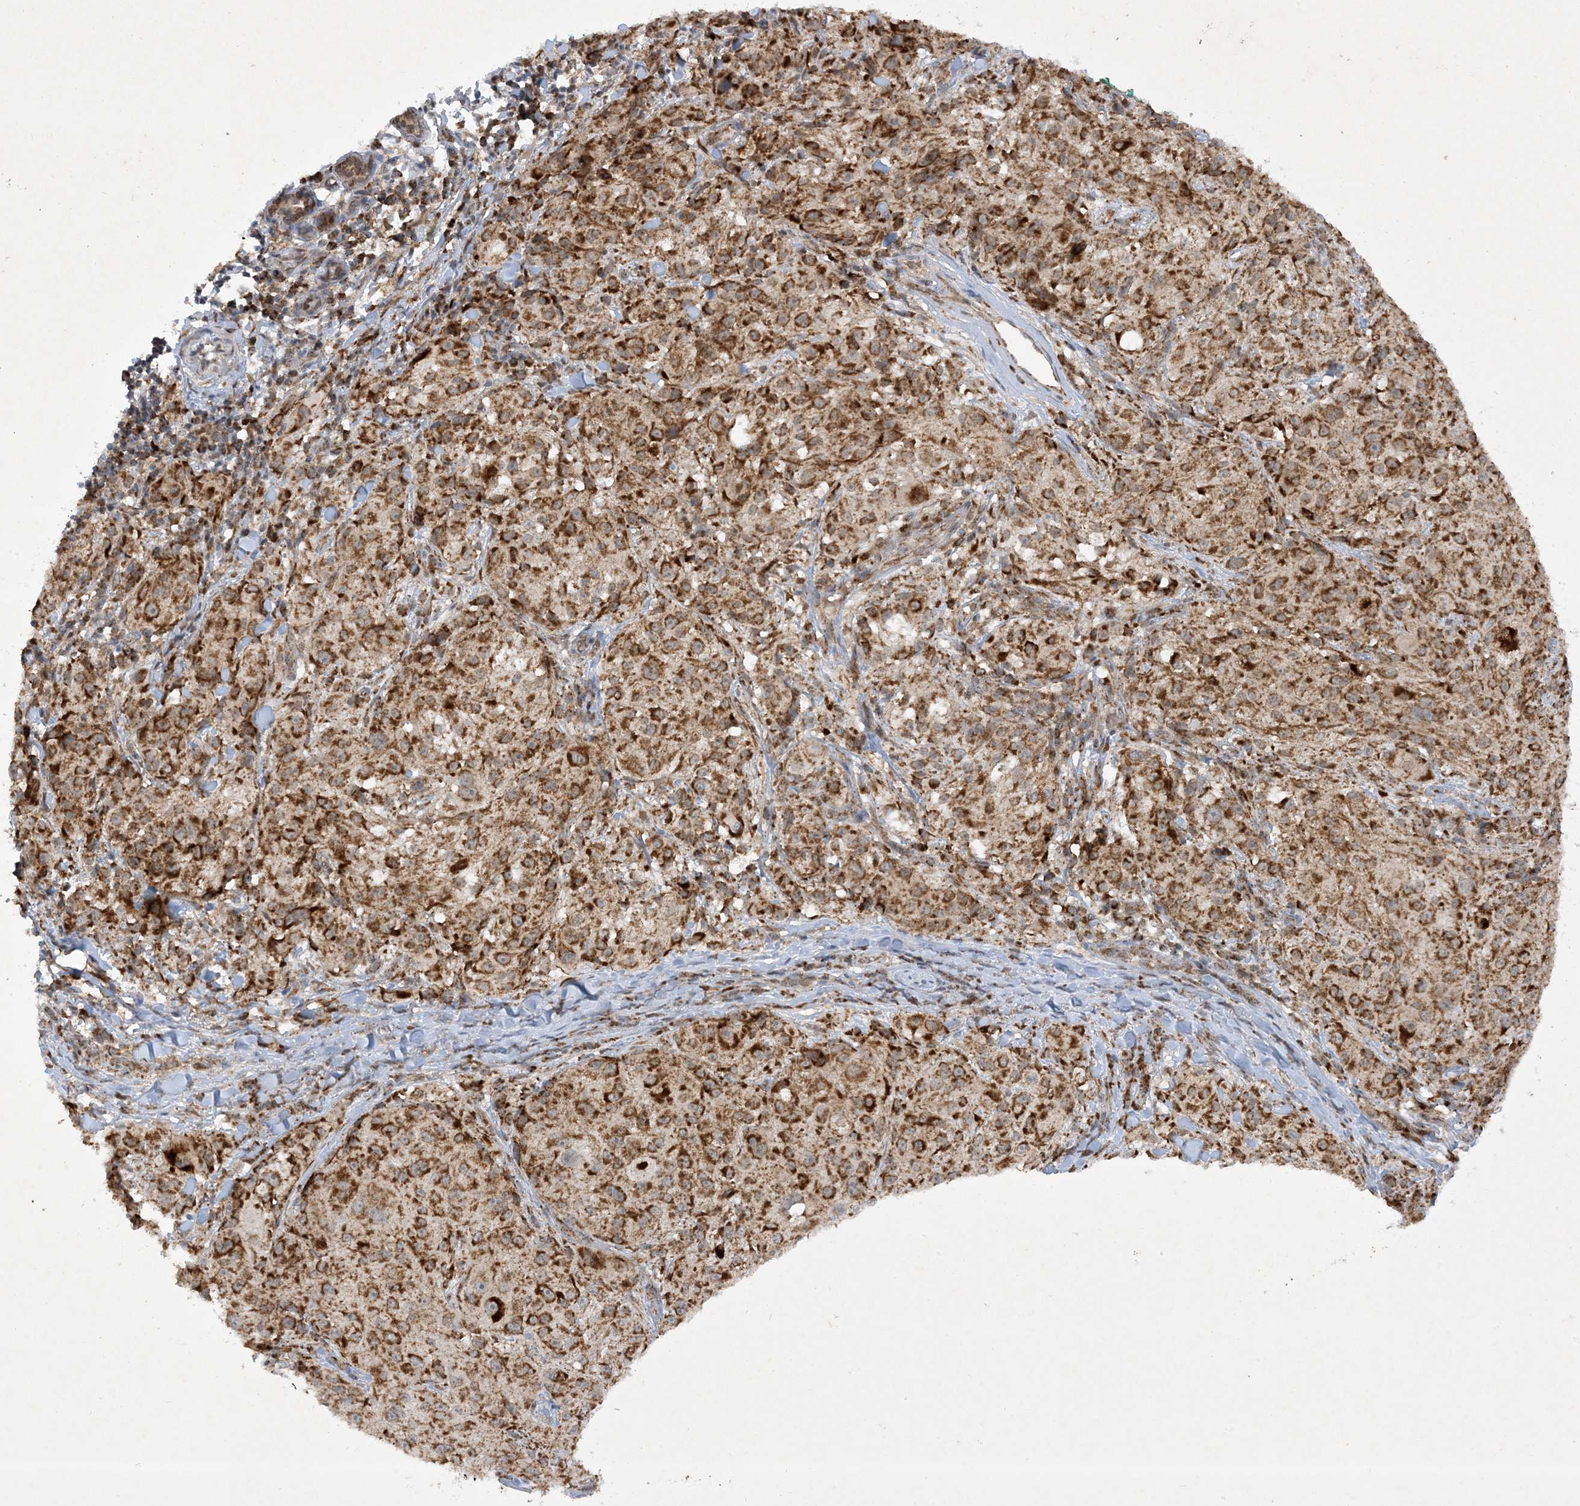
{"staining": {"intensity": "strong", "quantity": ">75%", "location": "cytoplasmic/membranous"}, "tissue": "melanoma", "cell_type": "Tumor cells", "image_type": "cancer", "snomed": [{"axis": "morphology", "description": "Necrosis, NOS"}, {"axis": "morphology", "description": "Malignant melanoma, NOS"}, {"axis": "topography", "description": "Skin"}], "caption": "Malignant melanoma stained for a protein (brown) exhibits strong cytoplasmic/membranous positive expression in about >75% of tumor cells.", "gene": "NDUFAF3", "patient": {"sex": "female", "age": 87}}